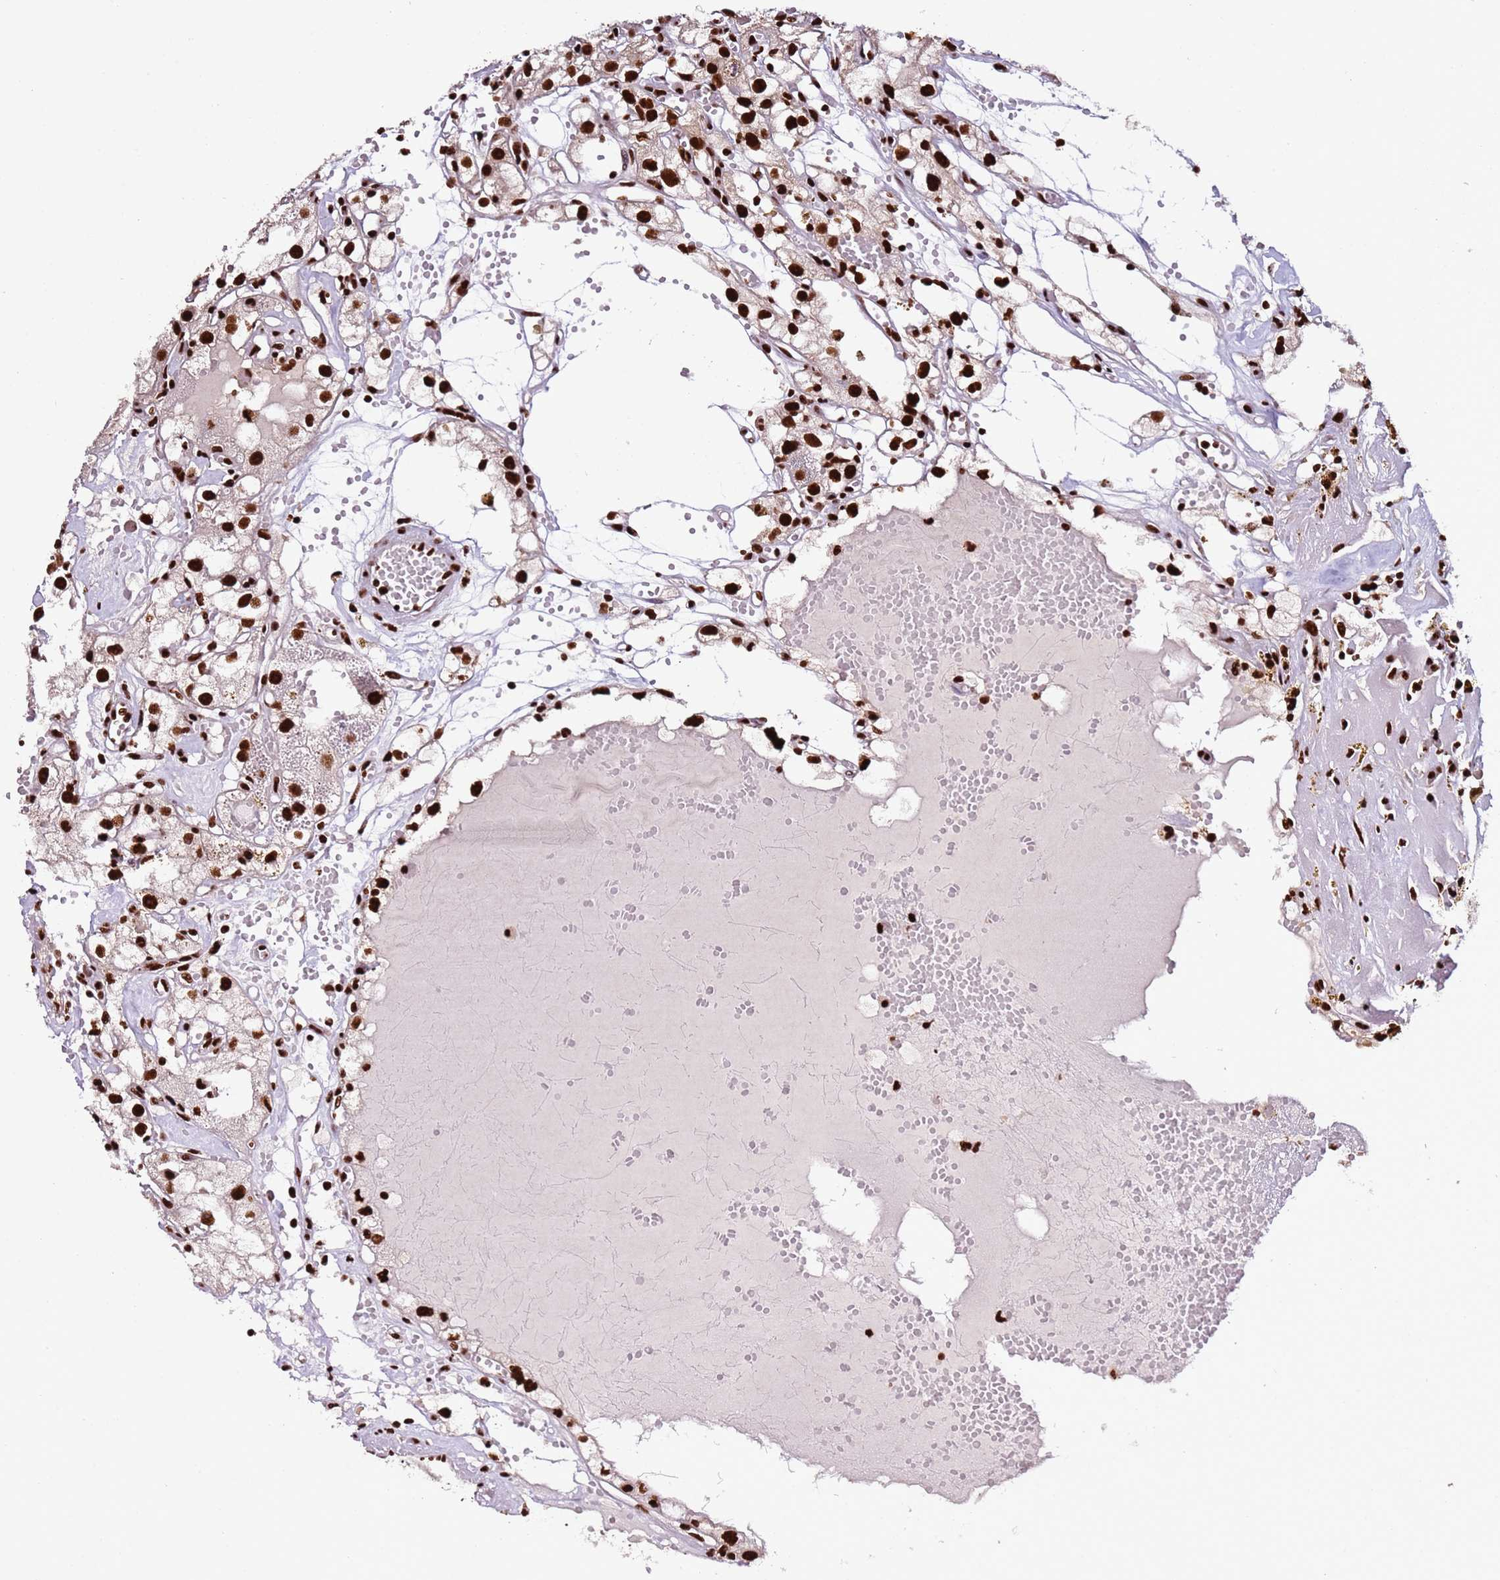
{"staining": {"intensity": "strong", "quantity": ">75%", "location": "nuclear"}, "tissue": "renal cancer", "cell_type": "Tumor cells", "image_type": "cancer", "snomed": [{"axis": "morphology", "description": "Adenocarcinoma, NOS"}, {"axis": "topography", "description": "Kidney"}], "caption": "Adenocarcinoma (renal) stained with a protein marker displays strong staining in tumor cells.", "gene": "C6orf226", "patient": {"sex": "male", "age": 56}}